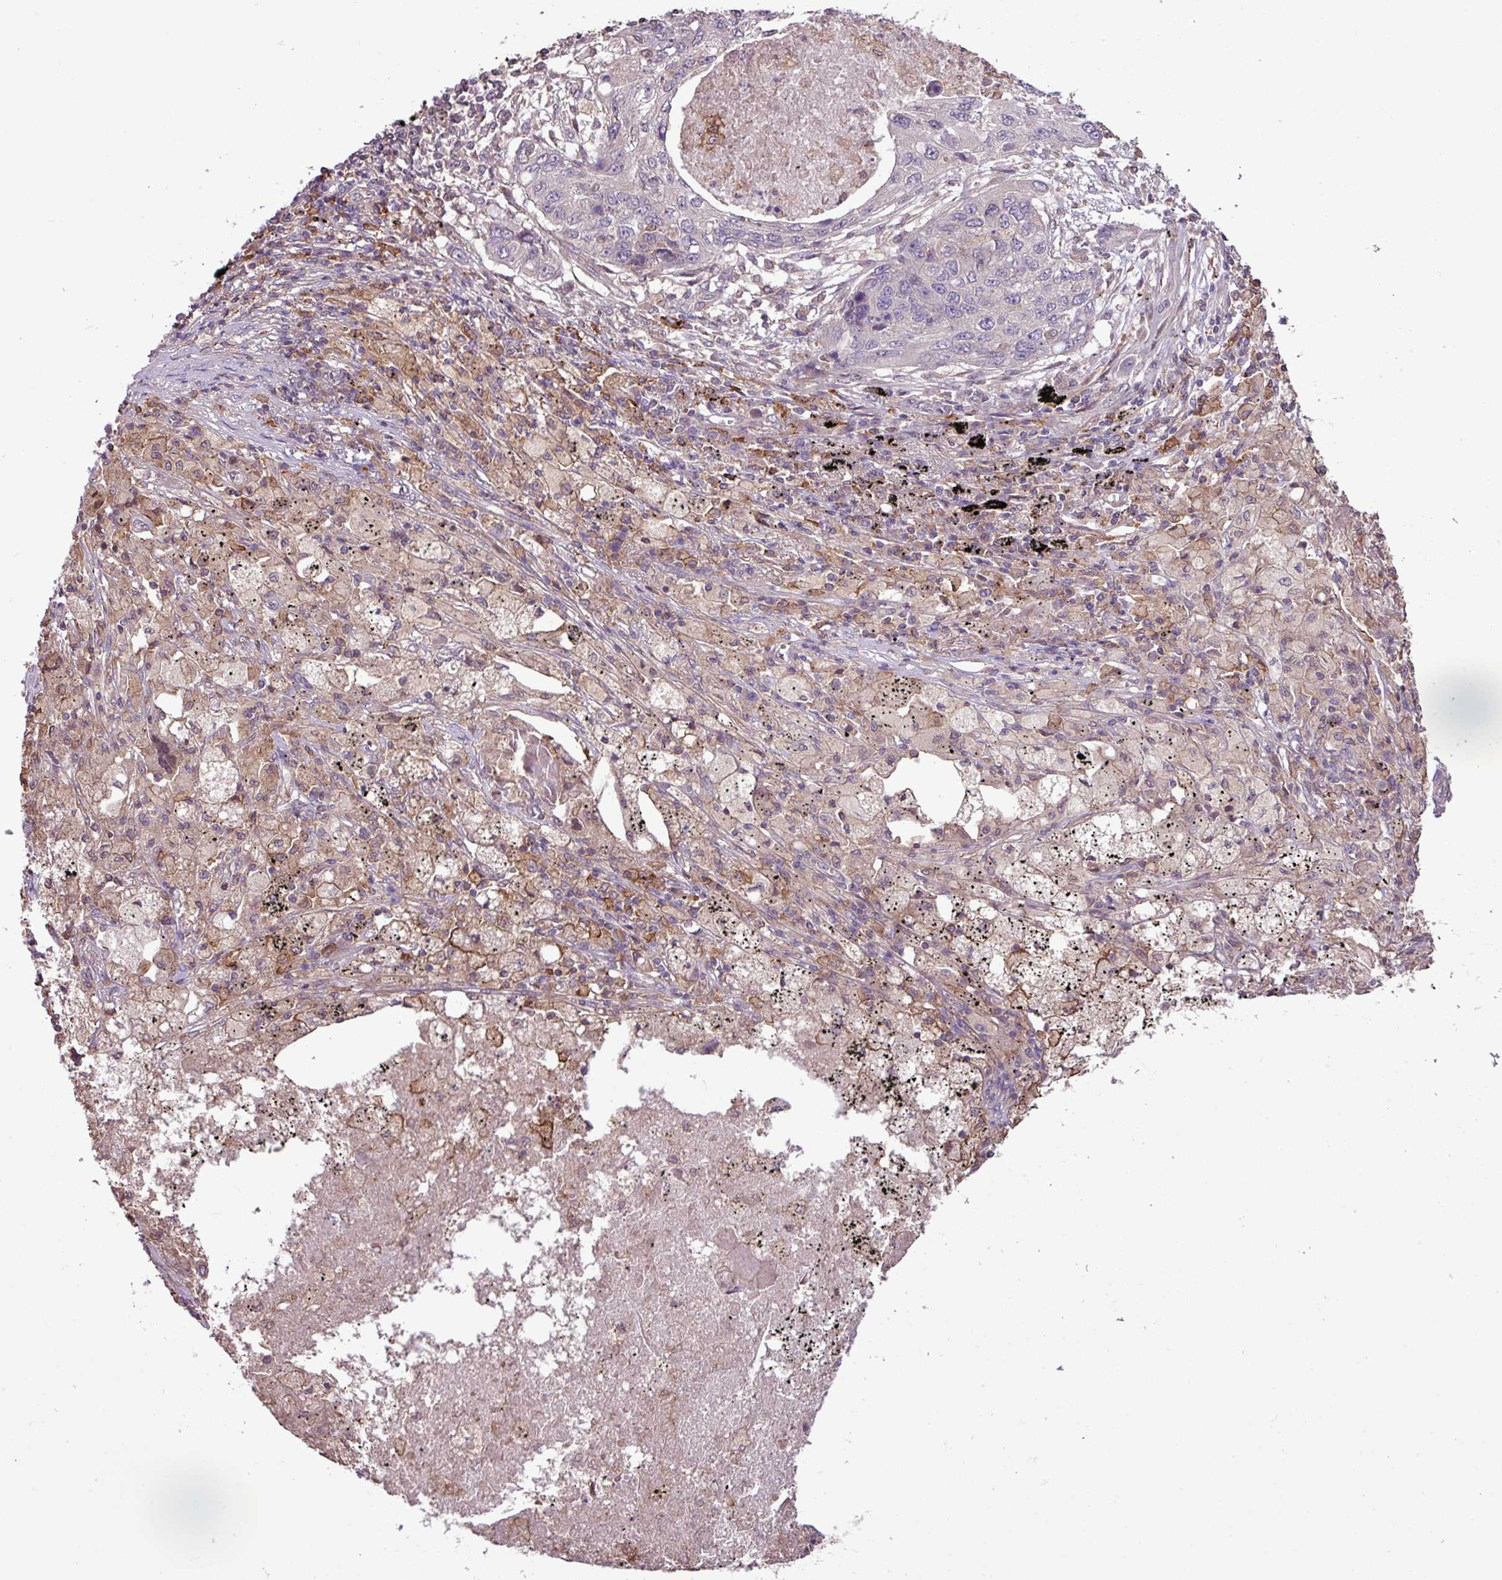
{"staining": {"intensity": "negative", "quantity": "none", "location": "none"}, "tissue": "lung cancer", "cell_type": "Tumor cells", "image_type": "cancer", "snomed": [{"axis": "morphology", "description": "Squamous cell carcinoma, NOS"}, {"axis": "topography", "description": "Lung"}], "caption": "Immunohistochemistry (IHC) of lung cancer exhibits no positivity in tumor cells. The staining was performed using DAB (3,3'-diaminobenzidine) to visualize the protein expression in brown, while the nuclei were stained in blue with hematoxylin (Magnification: 20x).", "gene": "ARHGEF25", "patient": {"sex": "female", "age": 63}}